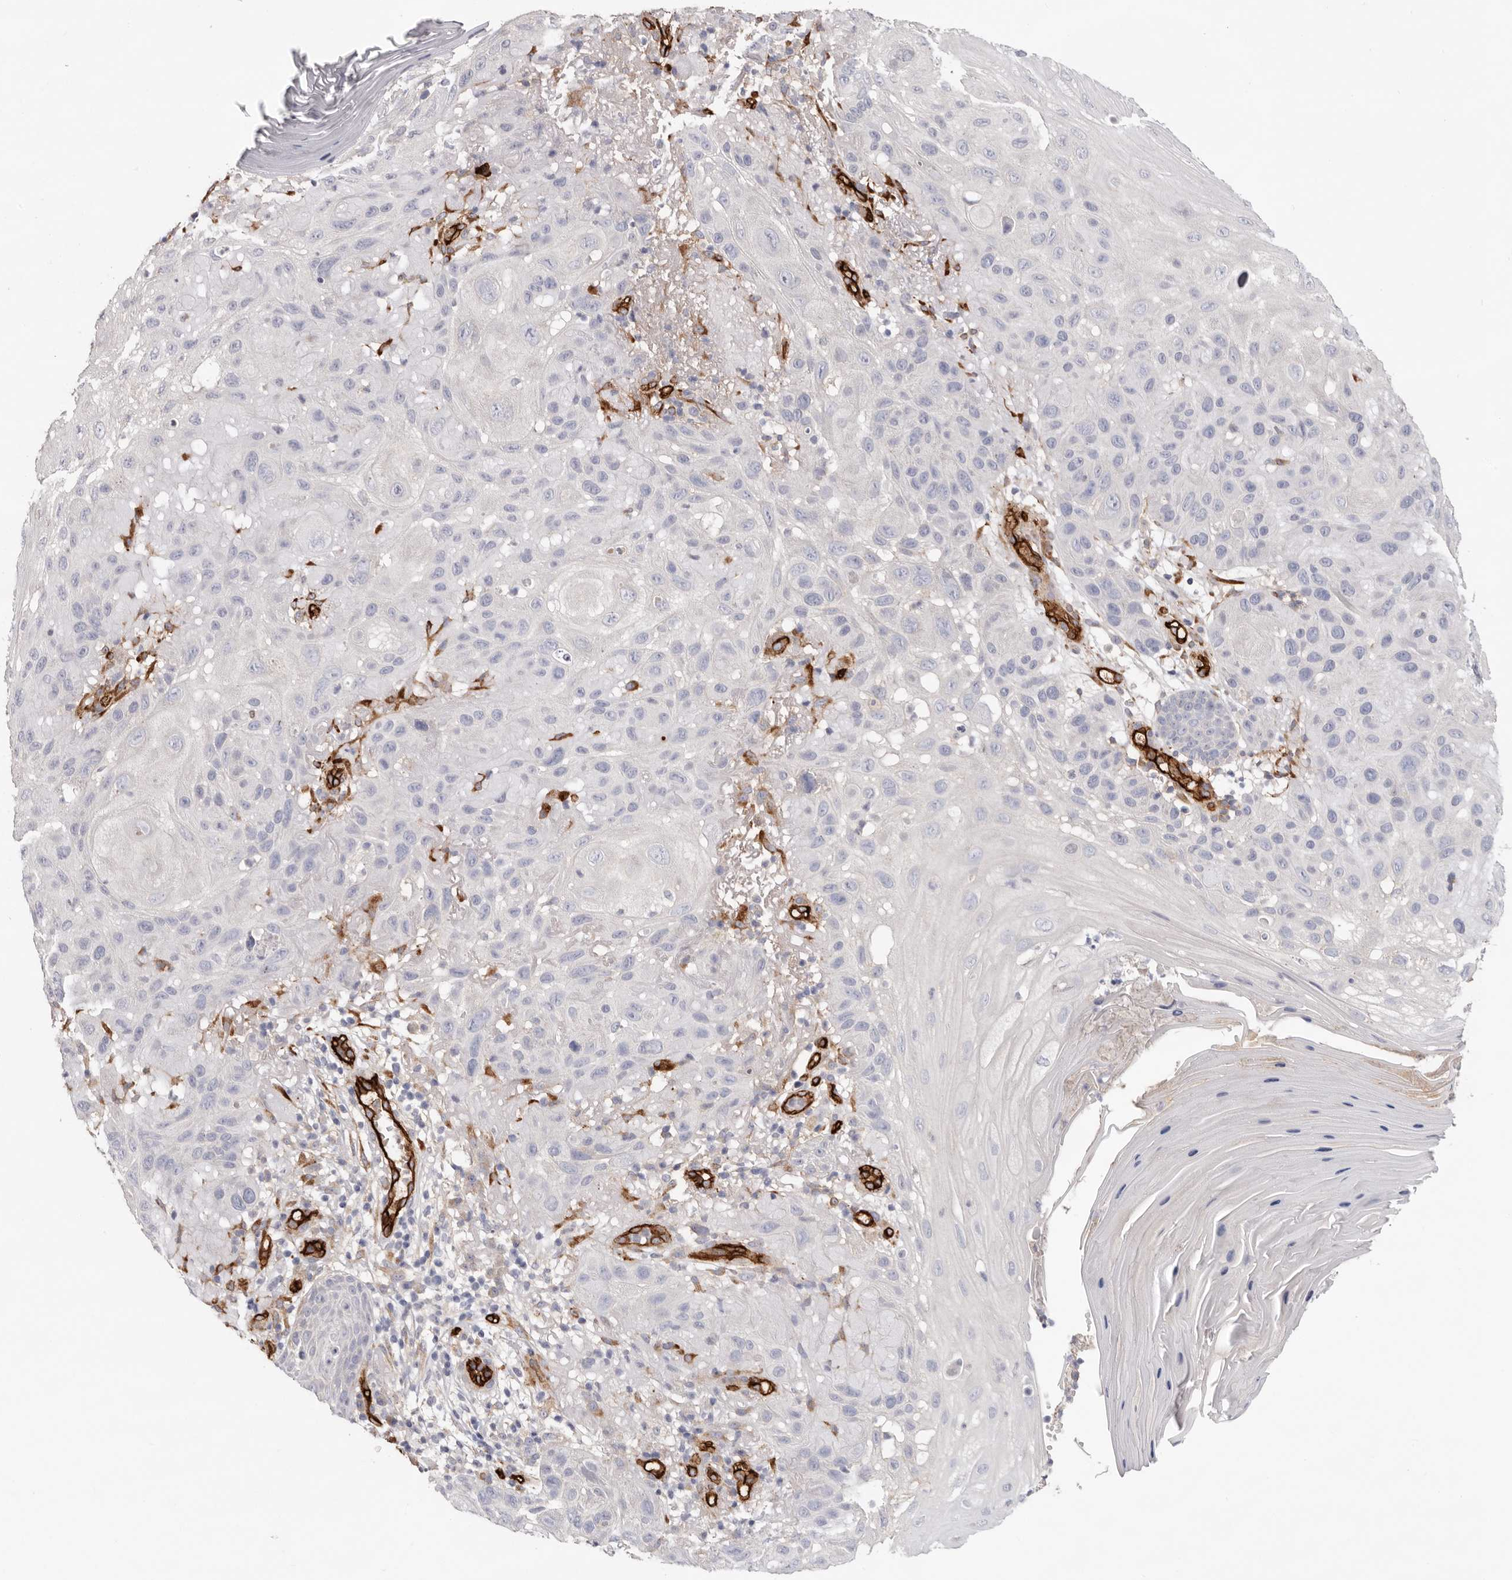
{"staining": {"intensity": "negative", "quantity": "none", "location": "none"}, "tissue": "skin cancer", "cell_type": "Tumor cells", "image_type": "cancer", "snomed": [{"axis": "morphology", "description": "Normal tissue, NOS"}, {"axis": "morphology", "description": "Squamous cell carcinoma, NOS"}, {"axis": "topography", "description": "Skin"}], "caption": "The micrograph demonstrates no significant positivity in tumor cells of skin squamous cell carcinoma.", "gene": "LRRC66", "patient": {"sex": "female", "age": 96}}